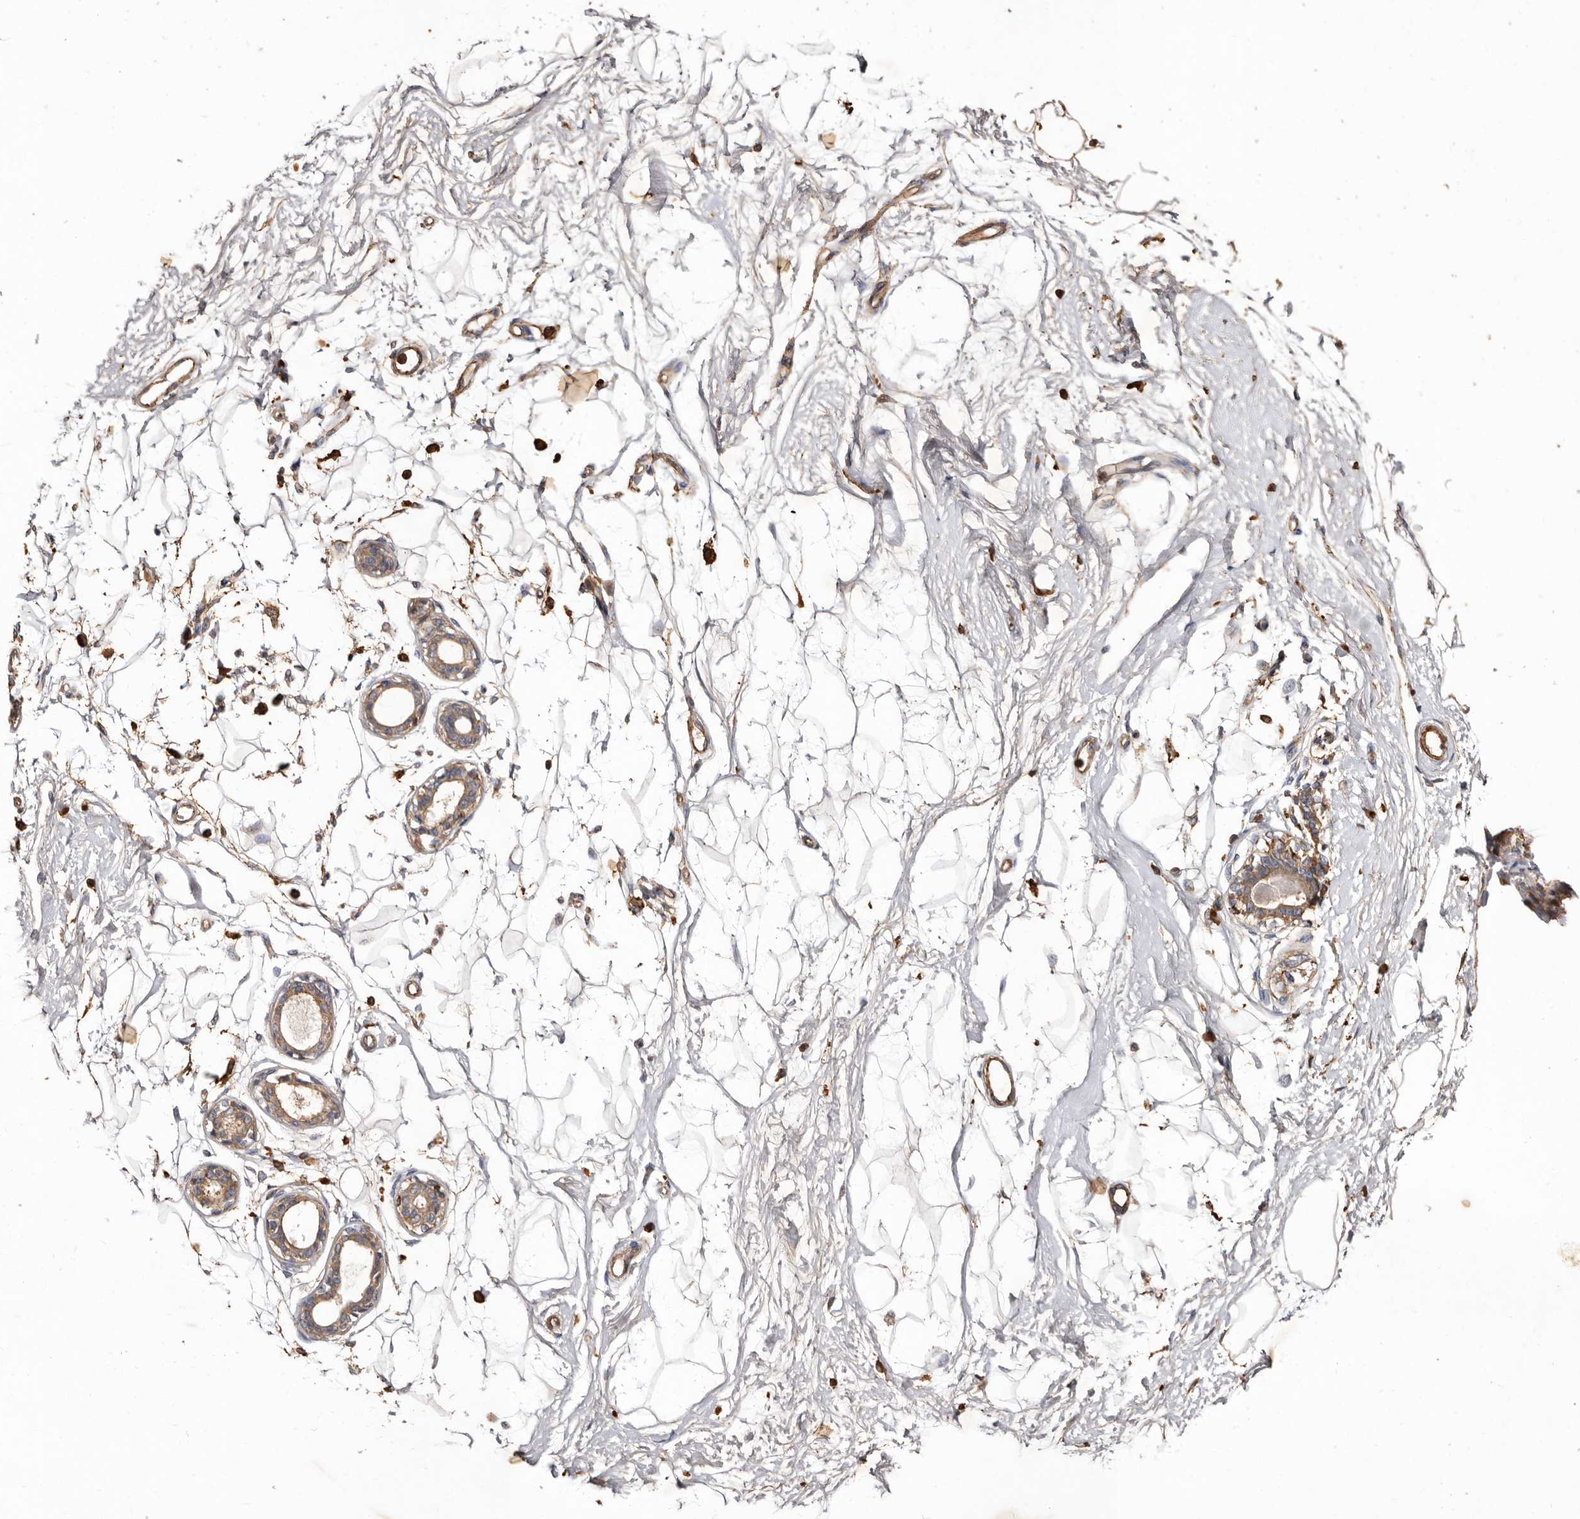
{"staining": {"intensity": "negative", "quantity": "none", "location": "none"}, "tissue": "breast", "cell_type": "Adipocytes", "image_type": "normal", "snomed": [{"axis": "morphology", "description": "Normal tissue, NOS"}, {"axis": "topography", "description": "Breast"}], "caption": "High power microscopy micrograph of an IHC histopathology image of benign breast, revealing no significant staining in adipocytes. The staining is performed using DAB brown chromogen with nuclei counter-stained in using hematoxylin.", "gene": "COQ8B", "patient": {"sex": "female", "age": 45}}